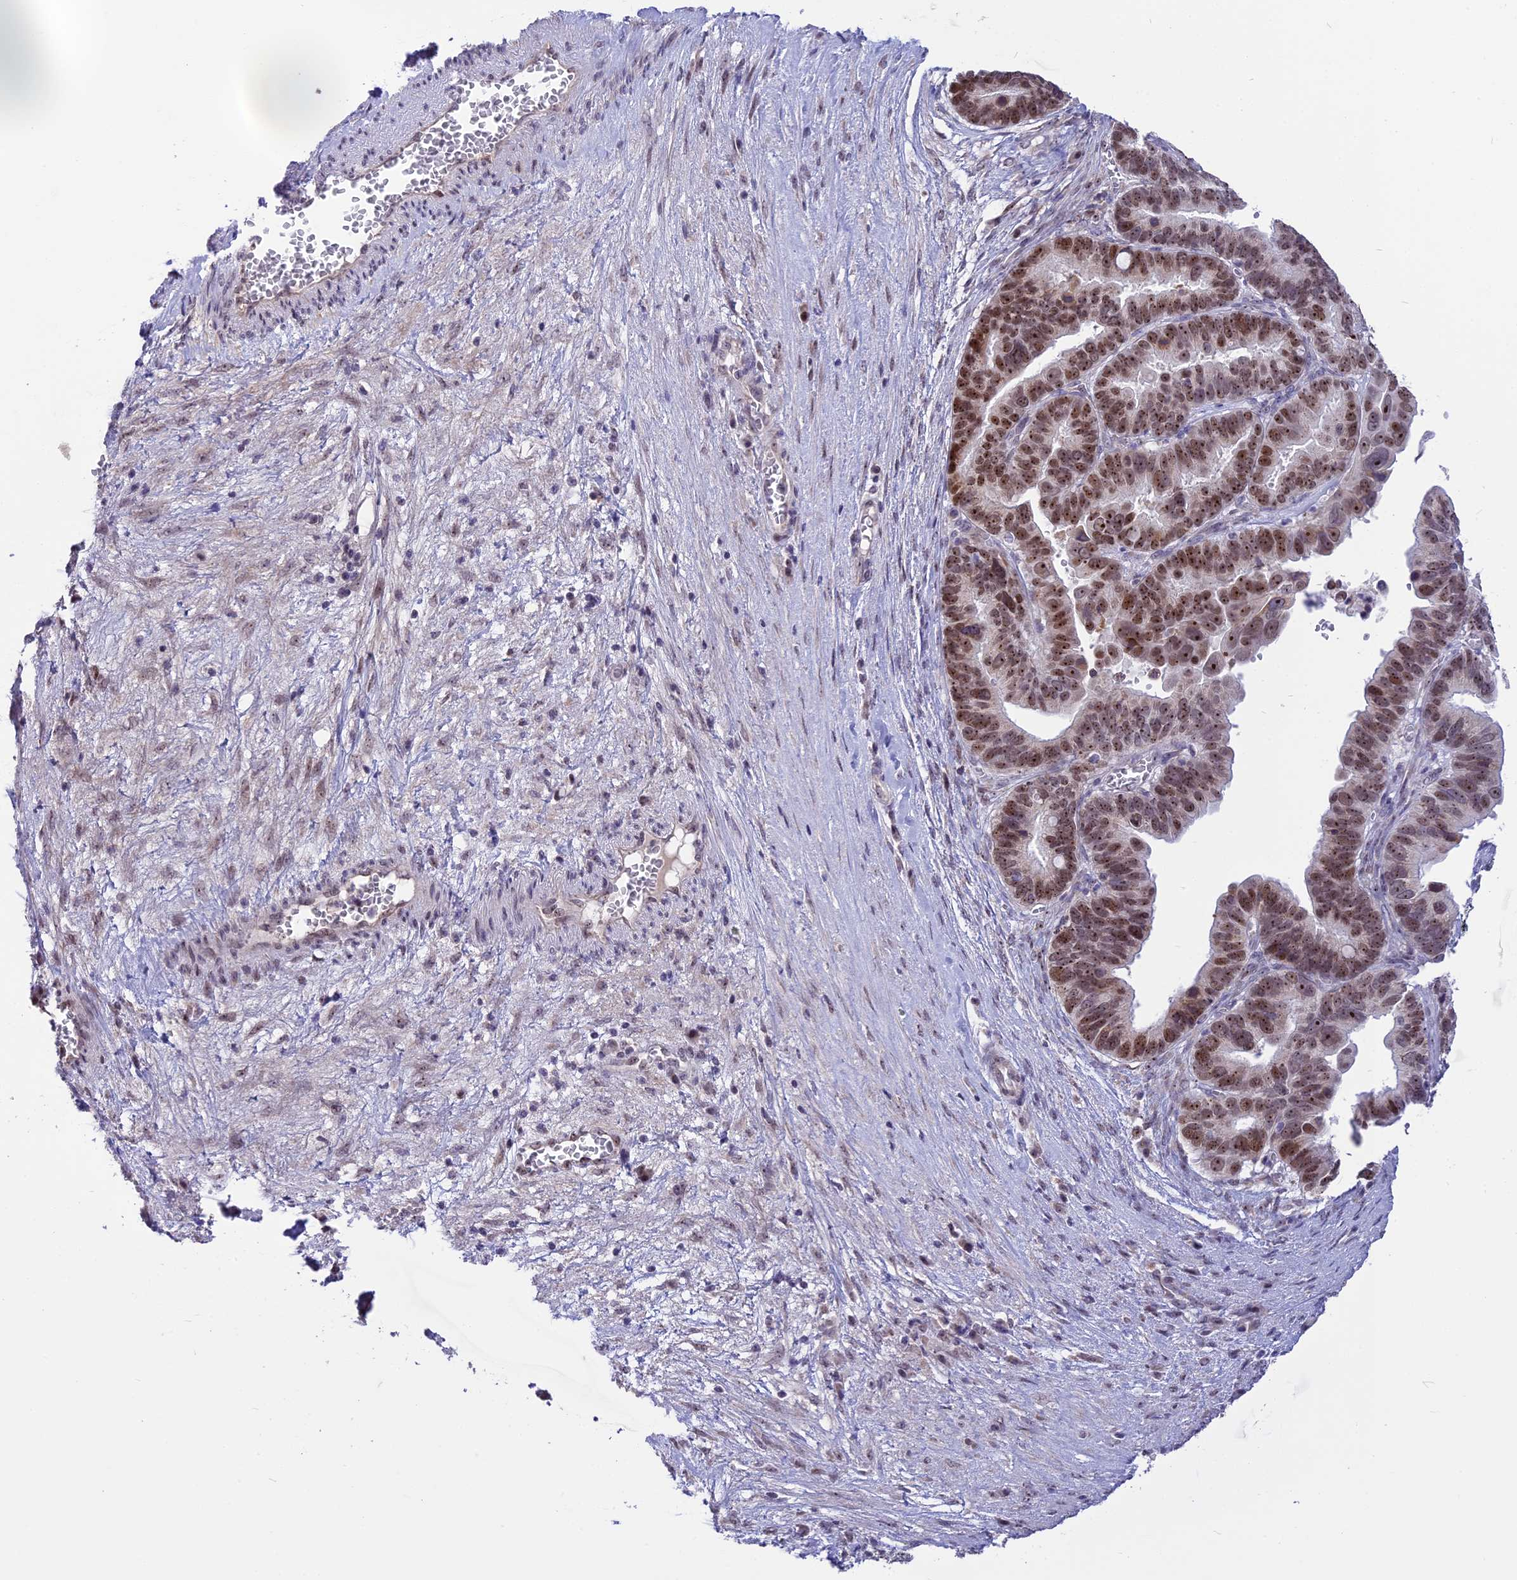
{"staining": {"intensity": "strong", "quantity": ">75%", "location": "nuclear"}, "tissue": "ovarian cancer", "cell_type": "Tumor cells", "image_type": "cancer", "snomed": [{"axis": "morphology", "description": "Cystadenocarcinoma, serous, NOS"}, {"axis": "topography", "description": "Ovary"}], "caption": "Protein staining reveals strong nuclear expression in approximately >75% of tumor cells in serous cystadenocarcinoma (ovarian).", "gene": "CMSS1", "patient": {"sex": "female", "age": 56}}